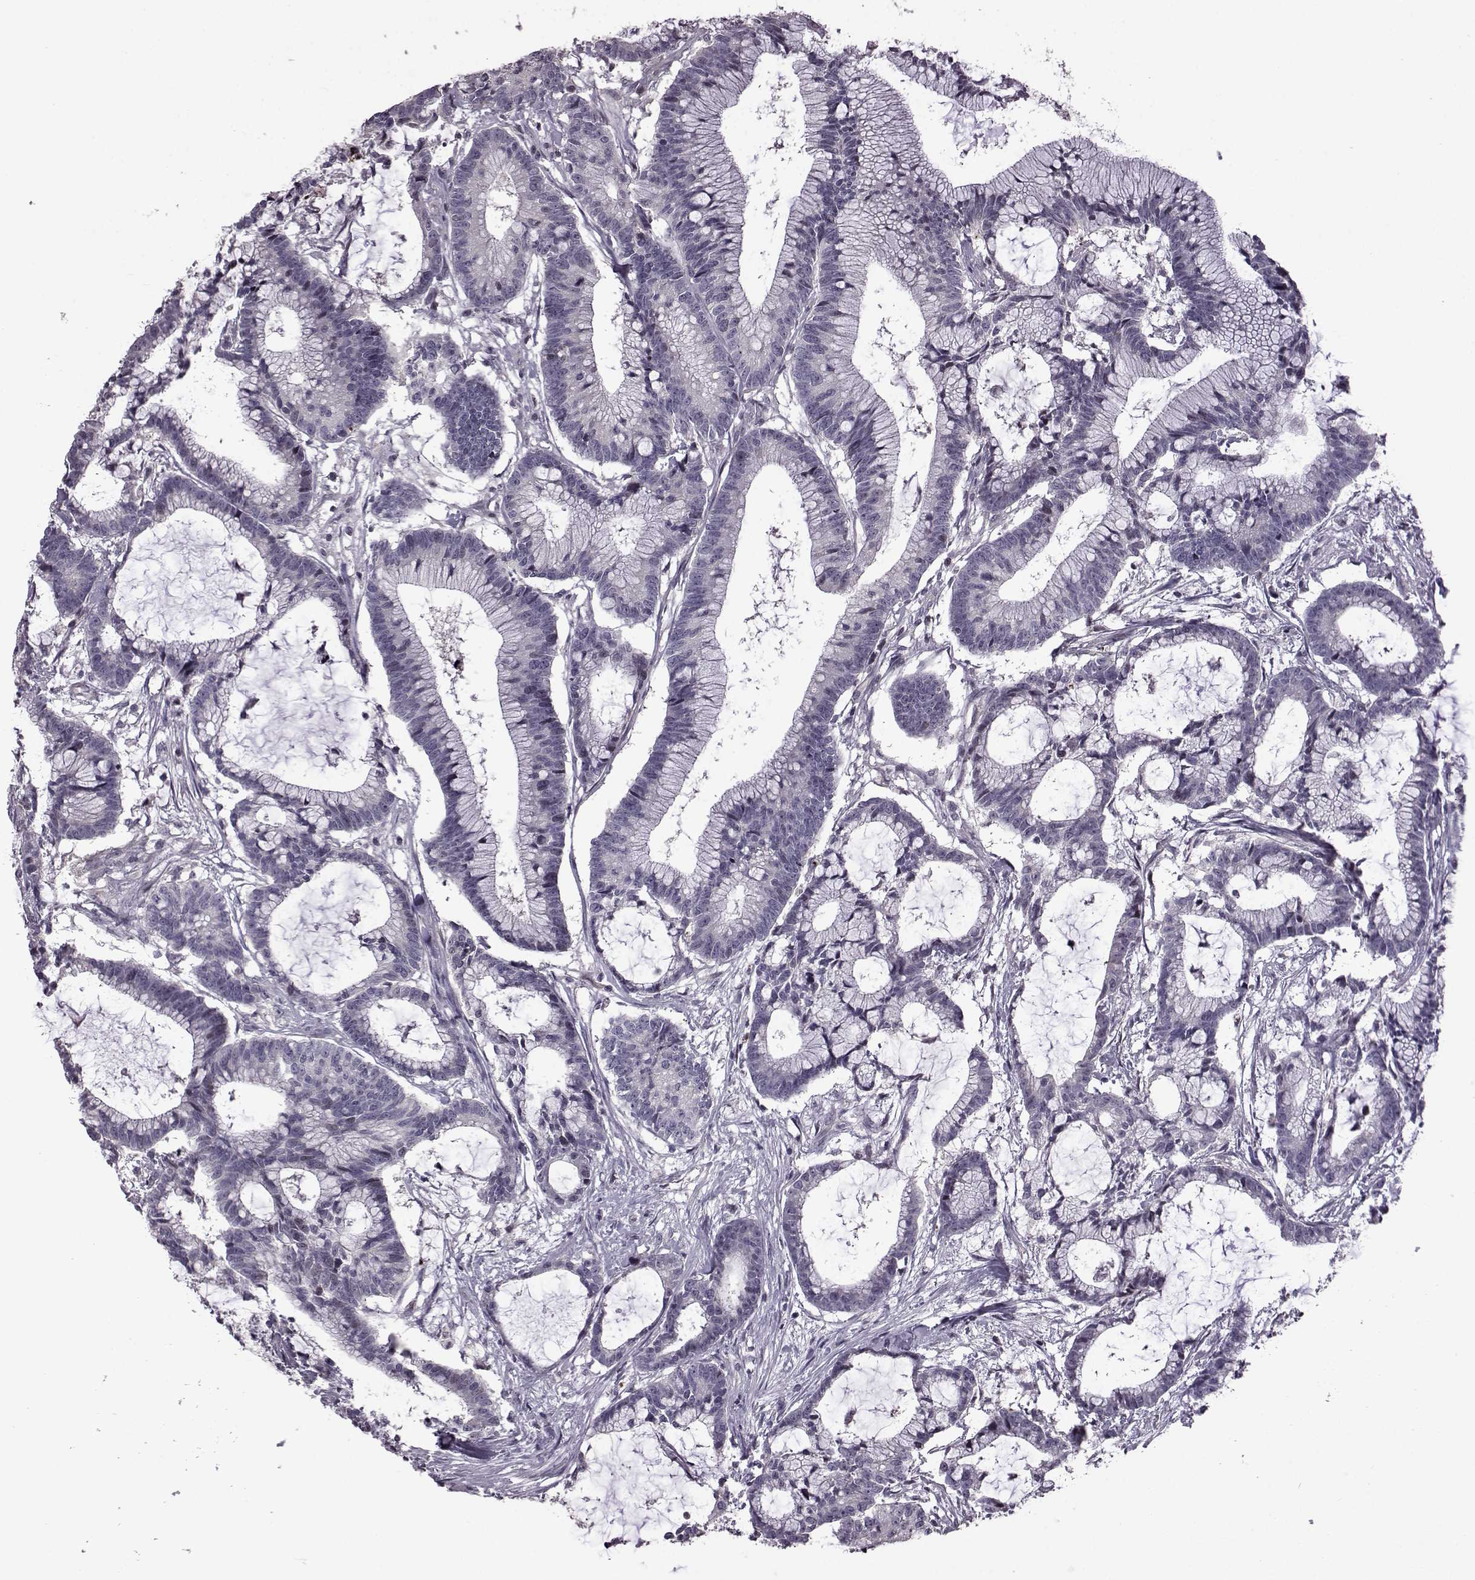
{"staining": {"intensity": "negative", "quantity": "none", "location": "none"}, "tissue": "colorectal cancer", "cell_type": "Tumor cells", "image_type": "cancer", "snomed": [{"axis": "morphology", "description": "Adenocarcinoma, NOS"}, {"axis": "topography", "description": "Colon"}], "caption": "DAB (3,3'-diaminobenzidine) immunohistochemical staining of adenocarcinoma (colorectal) exhibits no significant positivity in tumor cells.", "gene": "GAL", "patient": {"sex": "female", "age": 78}}